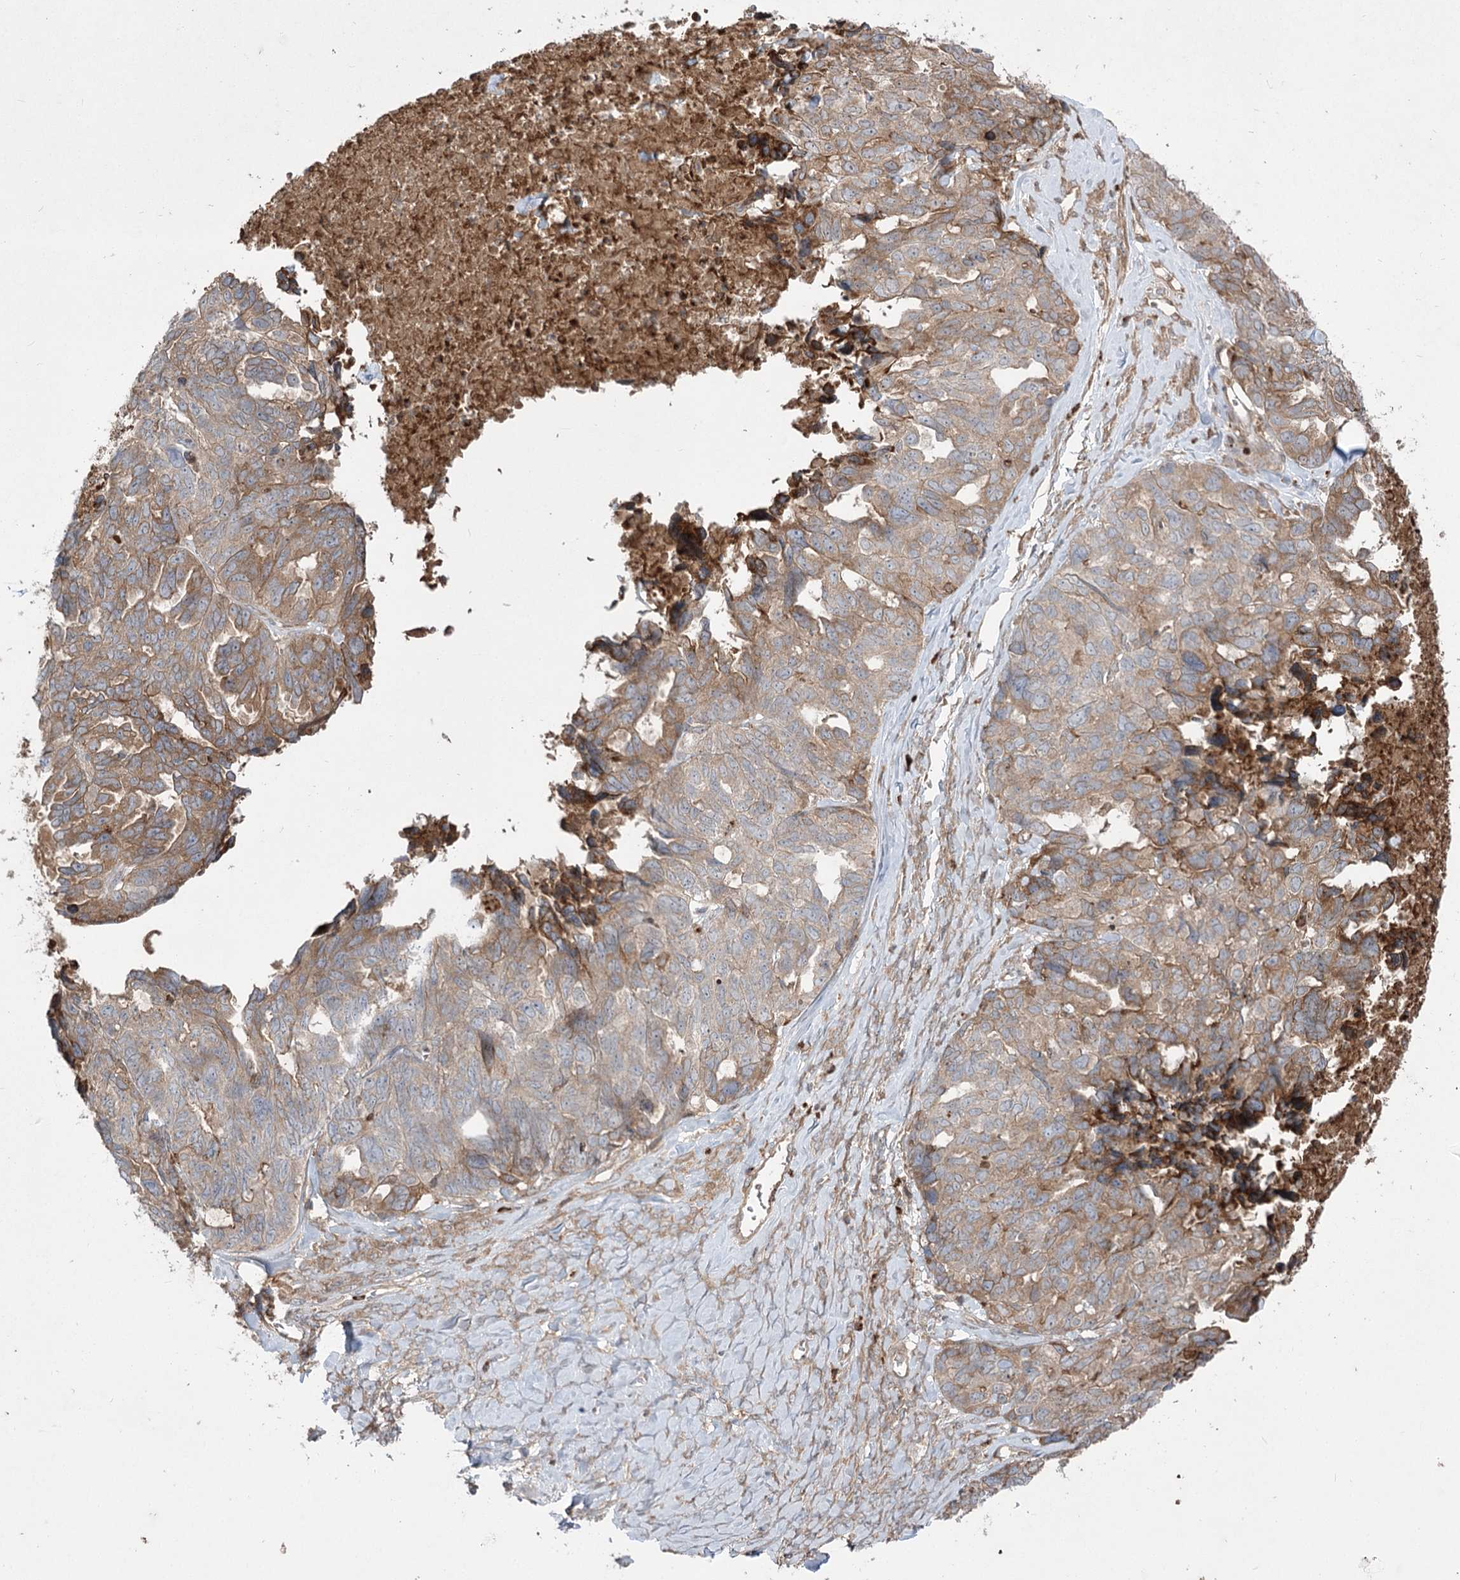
{"staining": {"intensity": "moderate", "quantity": "<25%", "location": "cytoplasmic/membranous"}, "tissue": "ovarian cancer", "cell_type": "Tumor cells", "image_type": "cancer", "snomed": [{"axis": "morphology", "description": "Cystadenocarcinoma, serous, NOS"}, {"axis": "topography", "description": "Ovary"}], "caption": "This is an image of immunohistochemistry (IHC) staining of ovarian cancer, which shows moderate positivity in the cytoplasmic/membranous of tumor cells.", "gene": "PLEKHA5", "patient": {"sex": "female", "age": 79}}